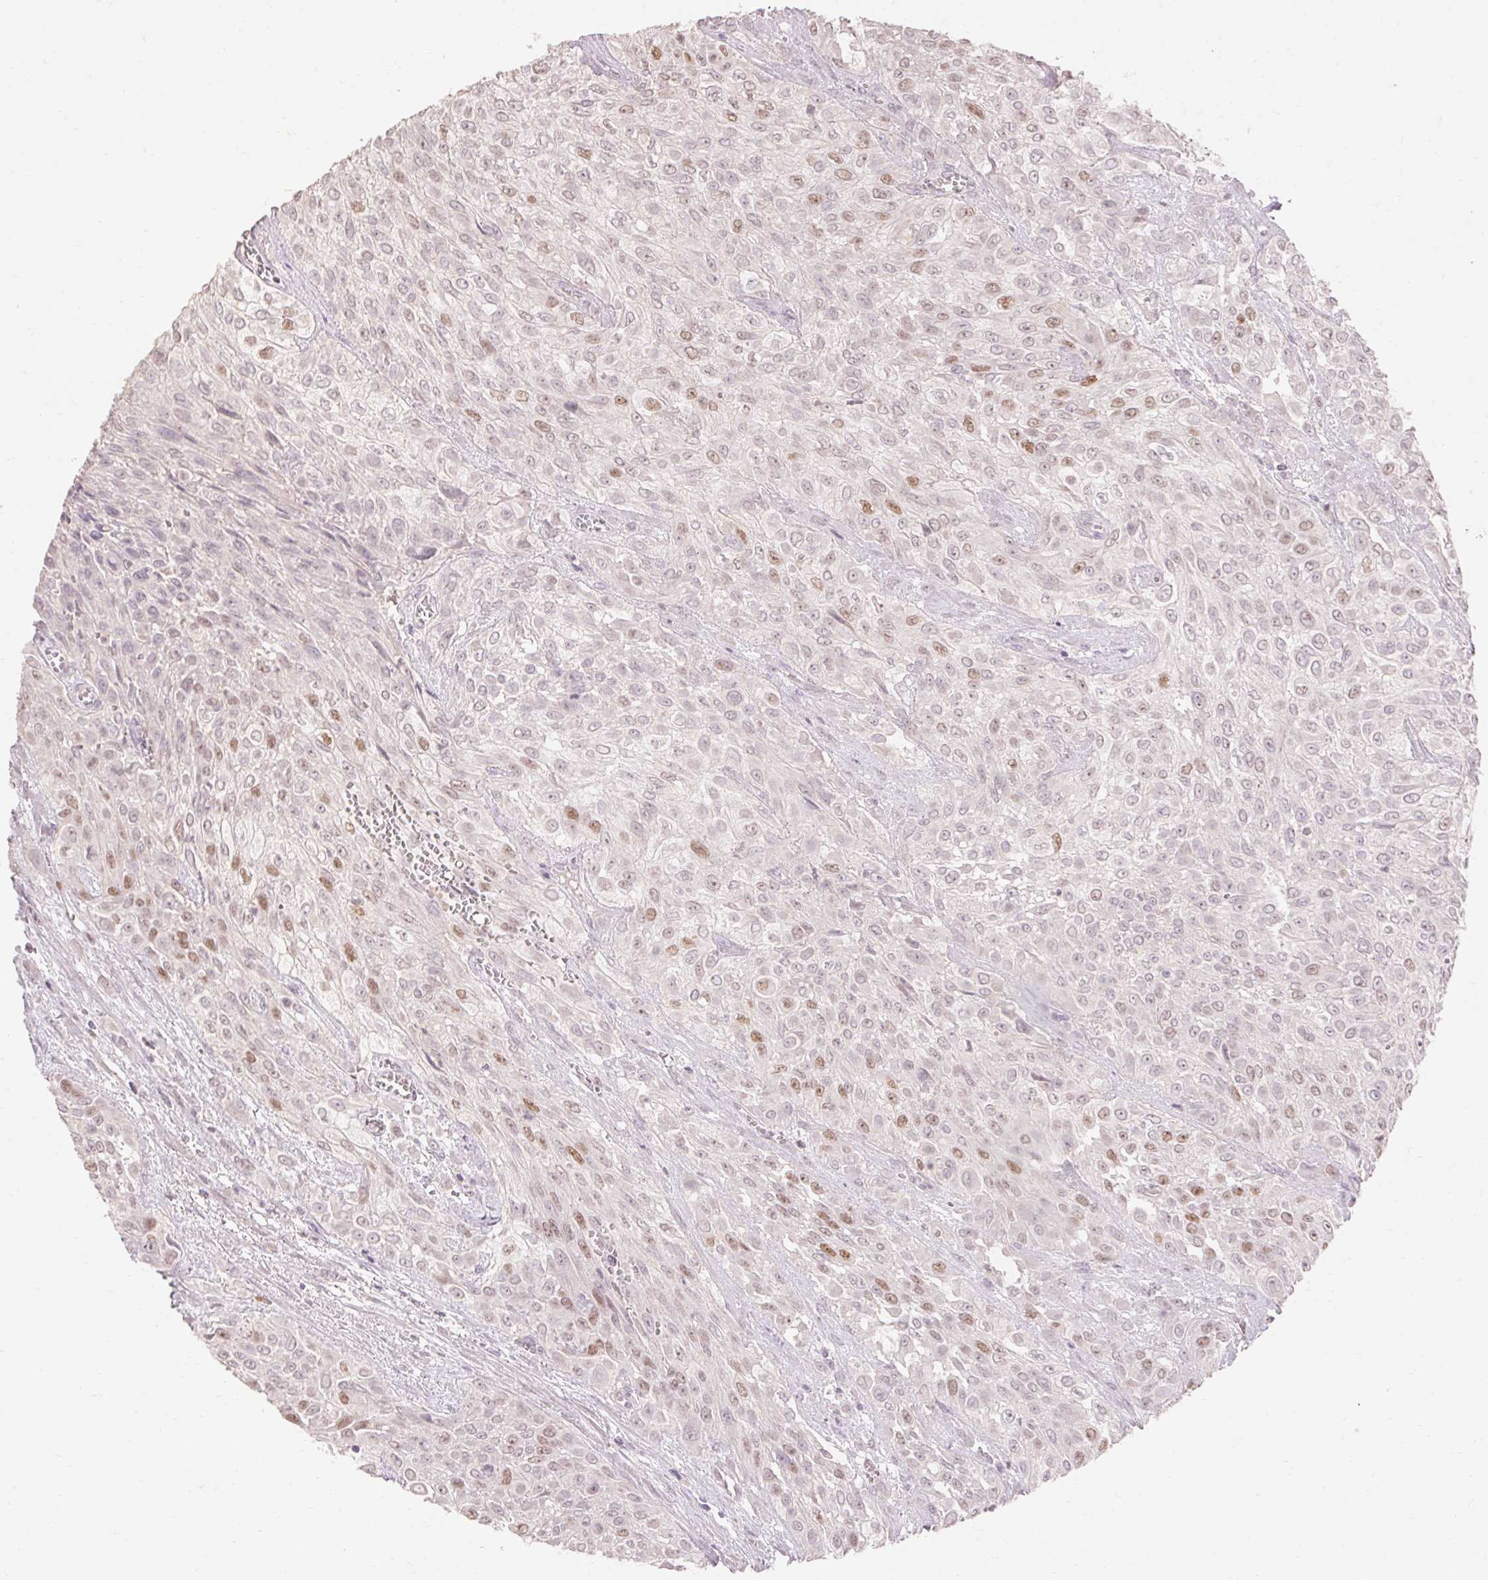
{"staining": {"intensity": "moderate", "quantity": "<25%", "location": "nuclear"}, "tissue": "urothelial cancer", "cell_type": "Tumor cells", "image_type": "cancer", "snomed": [{"axis": "morphology", "description": "Urothelial carcinoma, High grade"}, {"axis": "topography", "description": "Urinary bladder"}], "caption": "High-magnification brightfield microscopy of high-grade urothelial carcinoma stained with DAB (3,3'-diaminobenzidine) (brown) and counterstained with hematoxylin (blue). tumor cells exhibit moderate nuclear staining is identified in approximately<25% of cells.", "gene": "SKP2", "patient": {"sex": "male", "age": 57}}